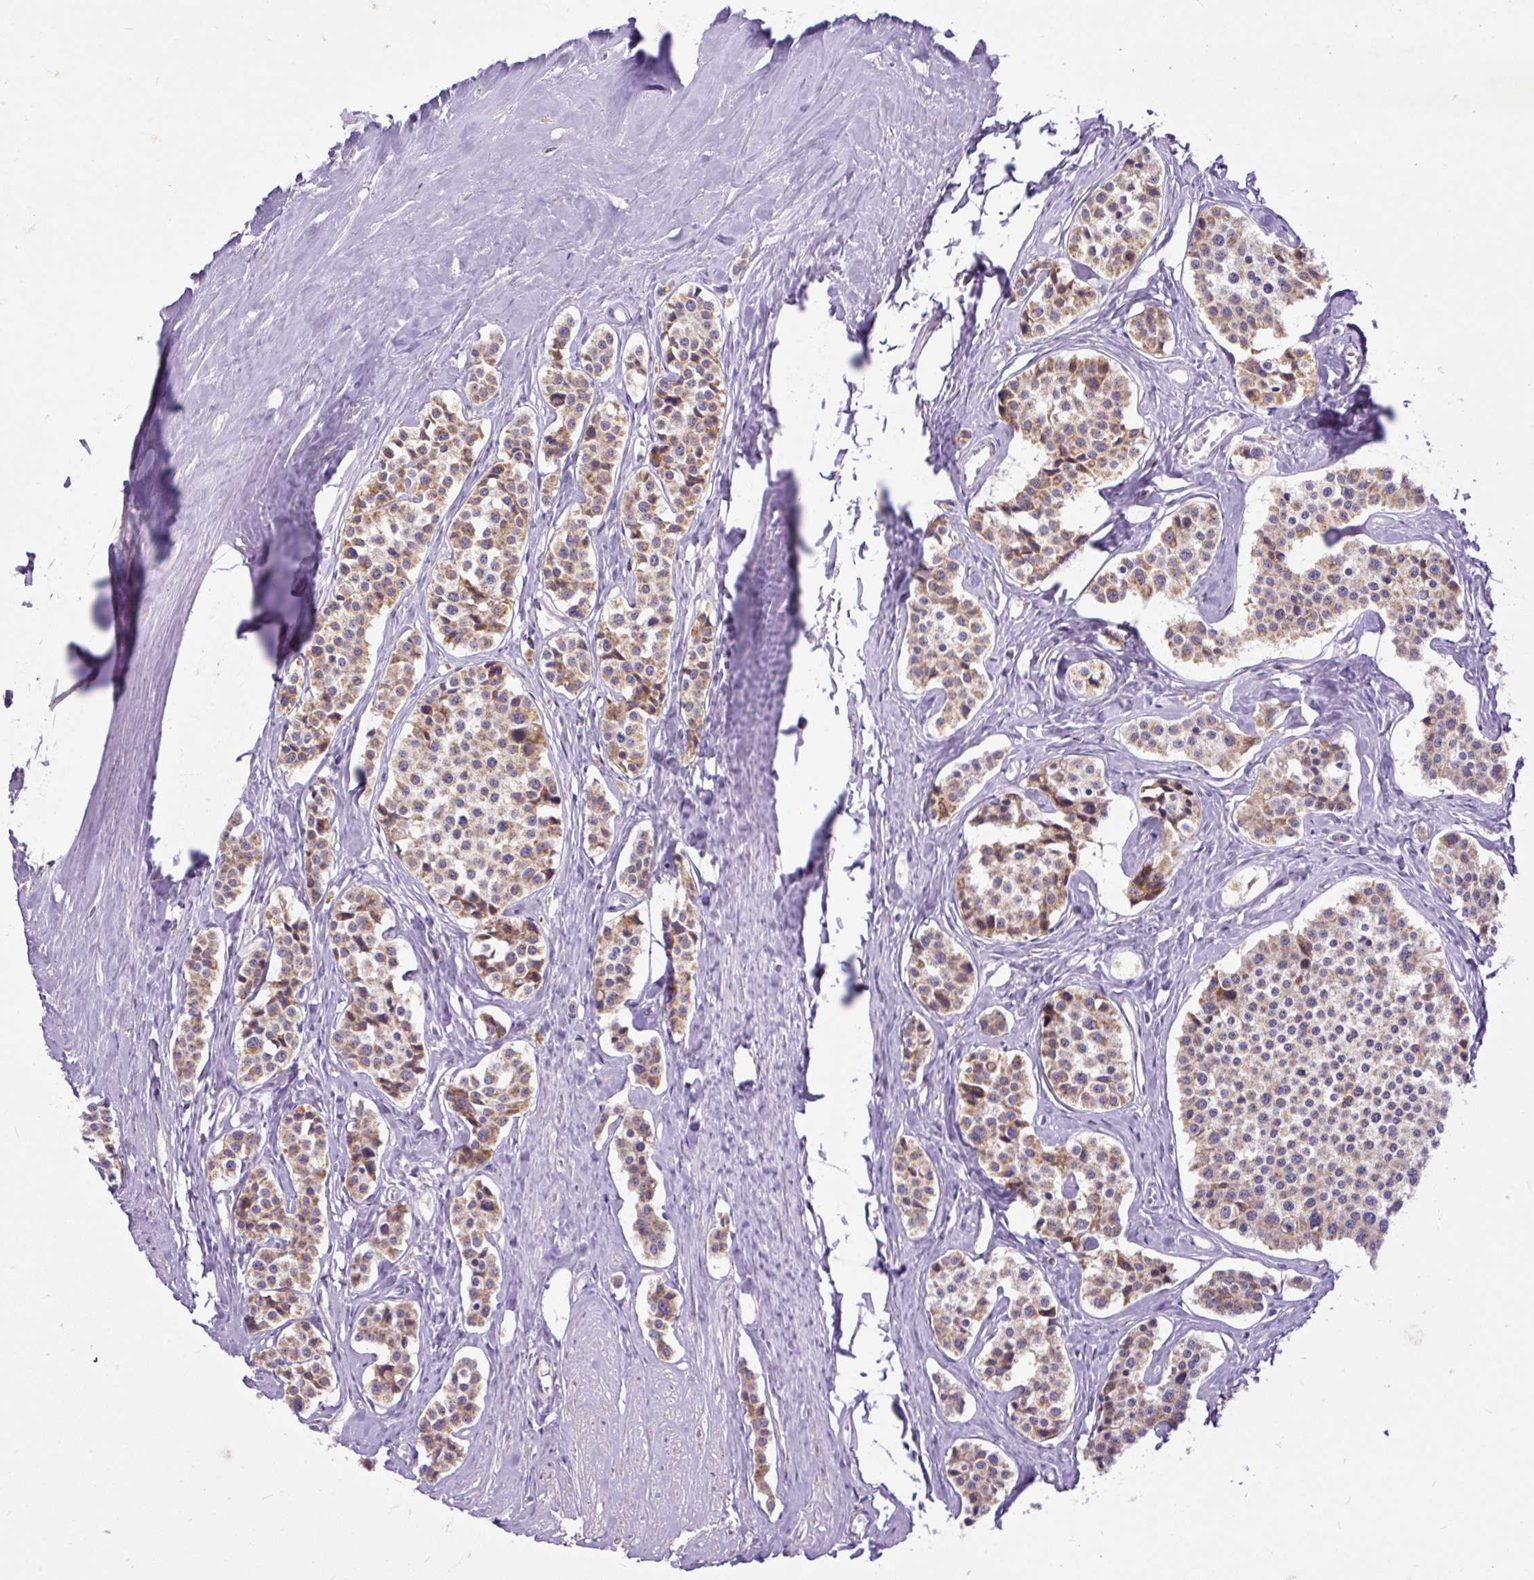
{"staining": {"intensity": "moderate", "quantity": "25%-75%", "location": "cytoplasmic/membranous"}, "tissue": "carcinoid", "cell_type": "Tumor cells", "image_type": "cancer", "snomed": [{"axis": "morphology", "description": "Carcinoid, malignant, NOS"}, {"axis": "topography", "description": "Small intestine"}], "caption": "Moderate cytoplasmic/membranous positivity for a protein is present in about 25%-75% of tumor cells of carcinoid using immunohistochemistry (IHC).", "gene": "TOMM40", "patient": {"sex": "male", "age": 60}}